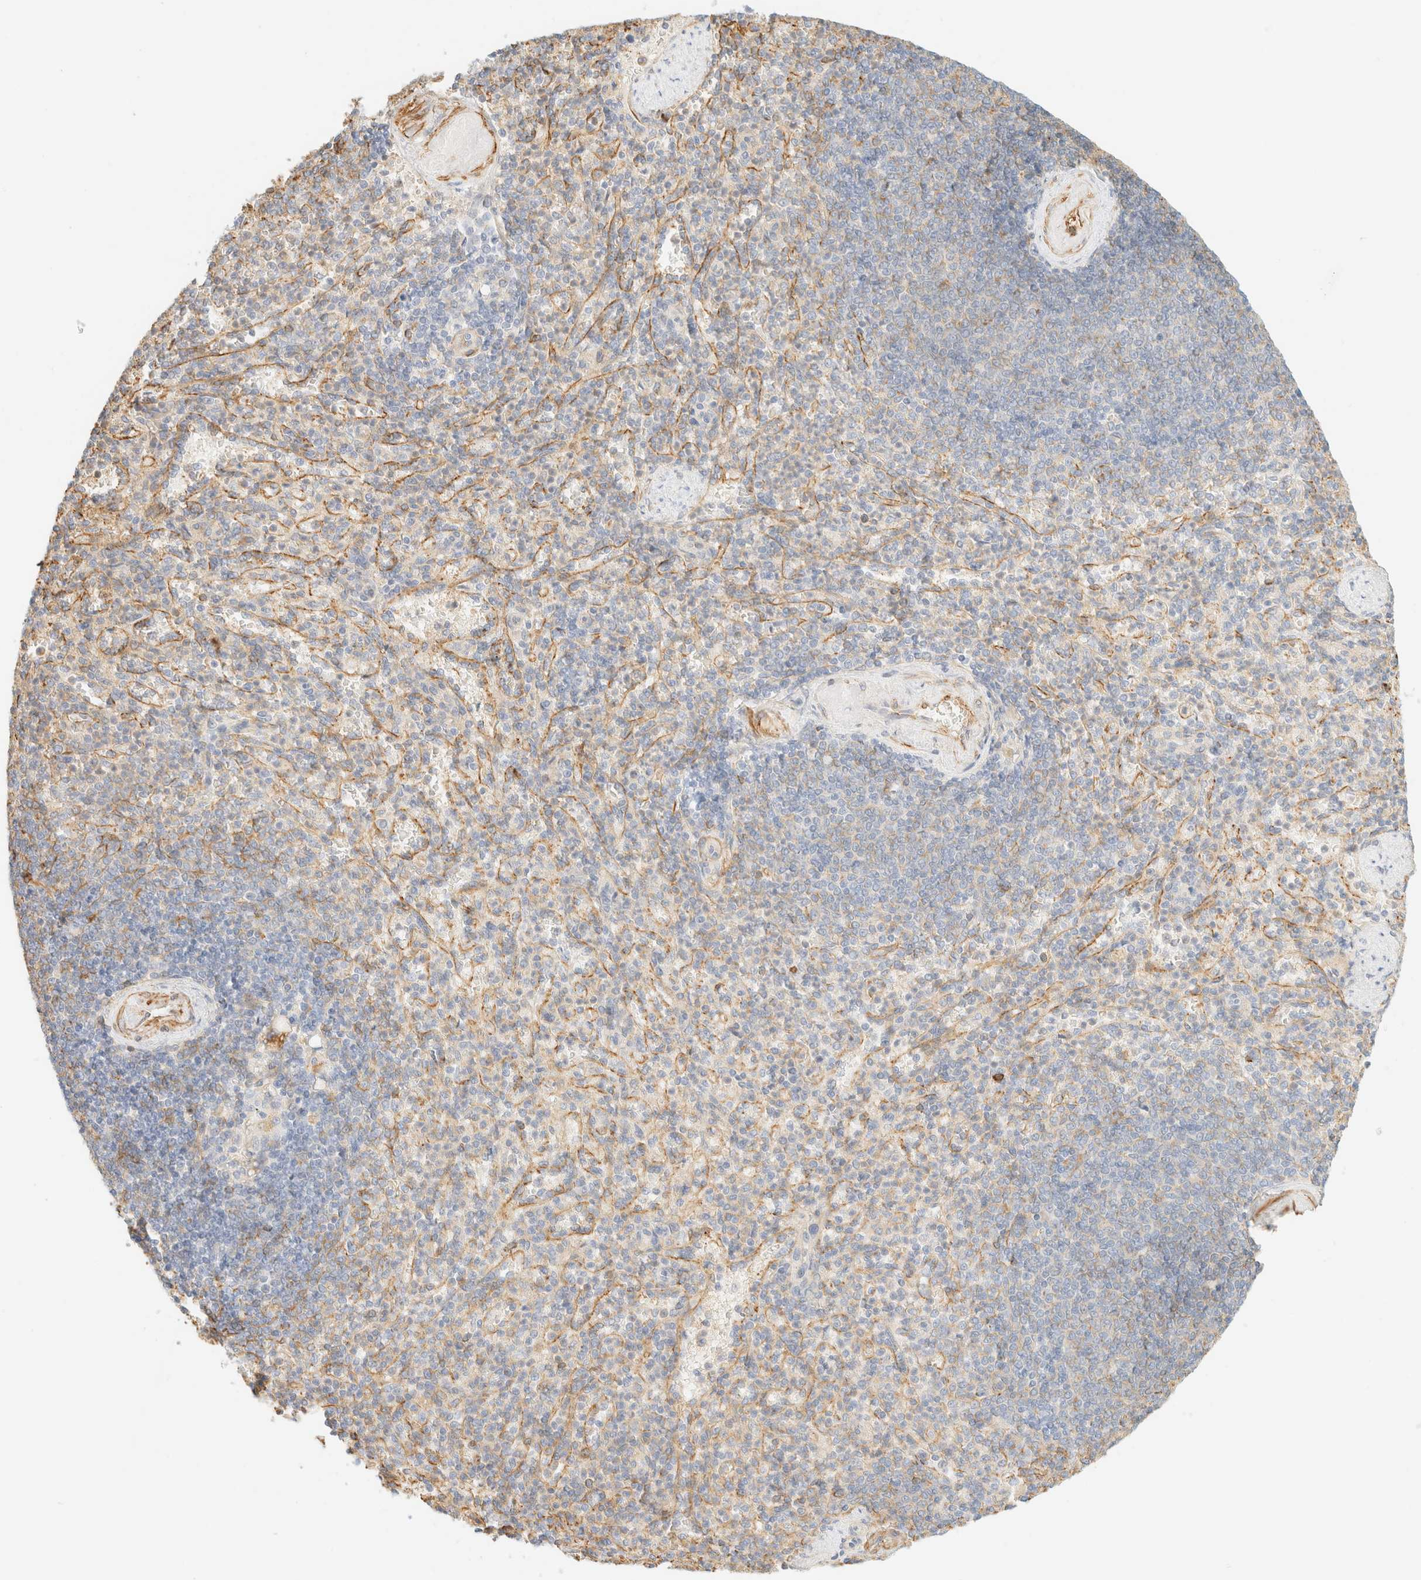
{"staining": {"intensity": "weak", "quantity": "<25%", "location": "cytoplasmic/membranous"}, "tissue": "spleen", "cell_type": "Cells in red pulp", "image_type": "normal", "snomed": [{"axis": "morphology", "description": "Normal tissue, NOS"}, {"axis": "topography", "description": "Spleen"}], "caption": "Protein analysis of unremarkable spleen displays no significant positivity in cells in red pulp.", "gene": "OTOP2", "patient": {"sex": "female", "age": 74}}